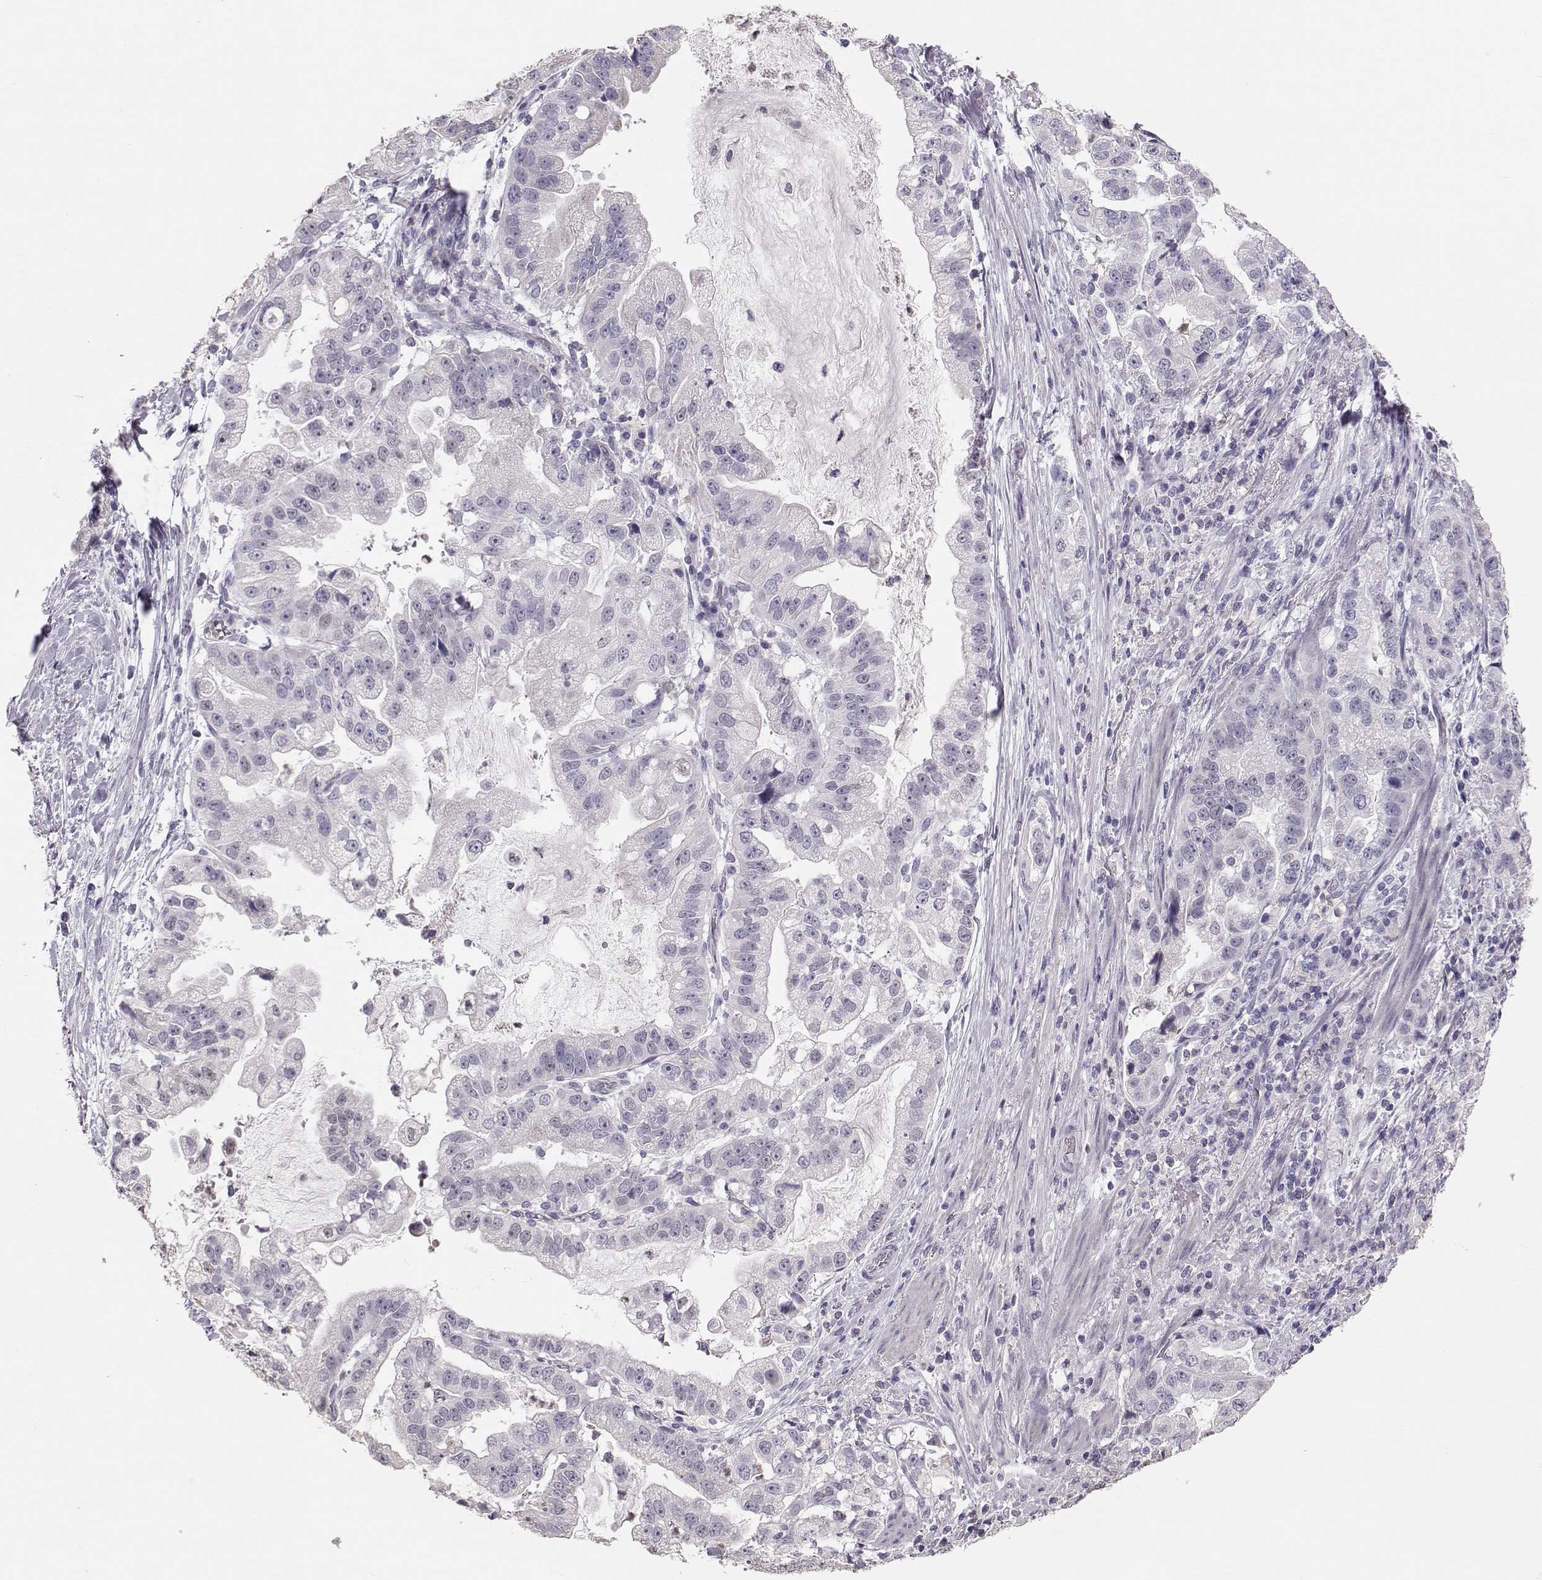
{"staining": {"intensity": "negative", "quantity": "none", "location": "none"}, "tissue": "stomach cancer", "cell_type": "Tumor cells", "image_type": "cancer", "snomed": [{"axis": "morphology", "description": "Adenocarcinoma, NOS"}, {"axis": "topography", "description": "Stomach"}], "caption": "Immunohistochemical staining of stomach cancer exhibits no significant positivity in tumor cells.", "gene": "POU1F1", "patient": {"sex": "male", "age": 59}}